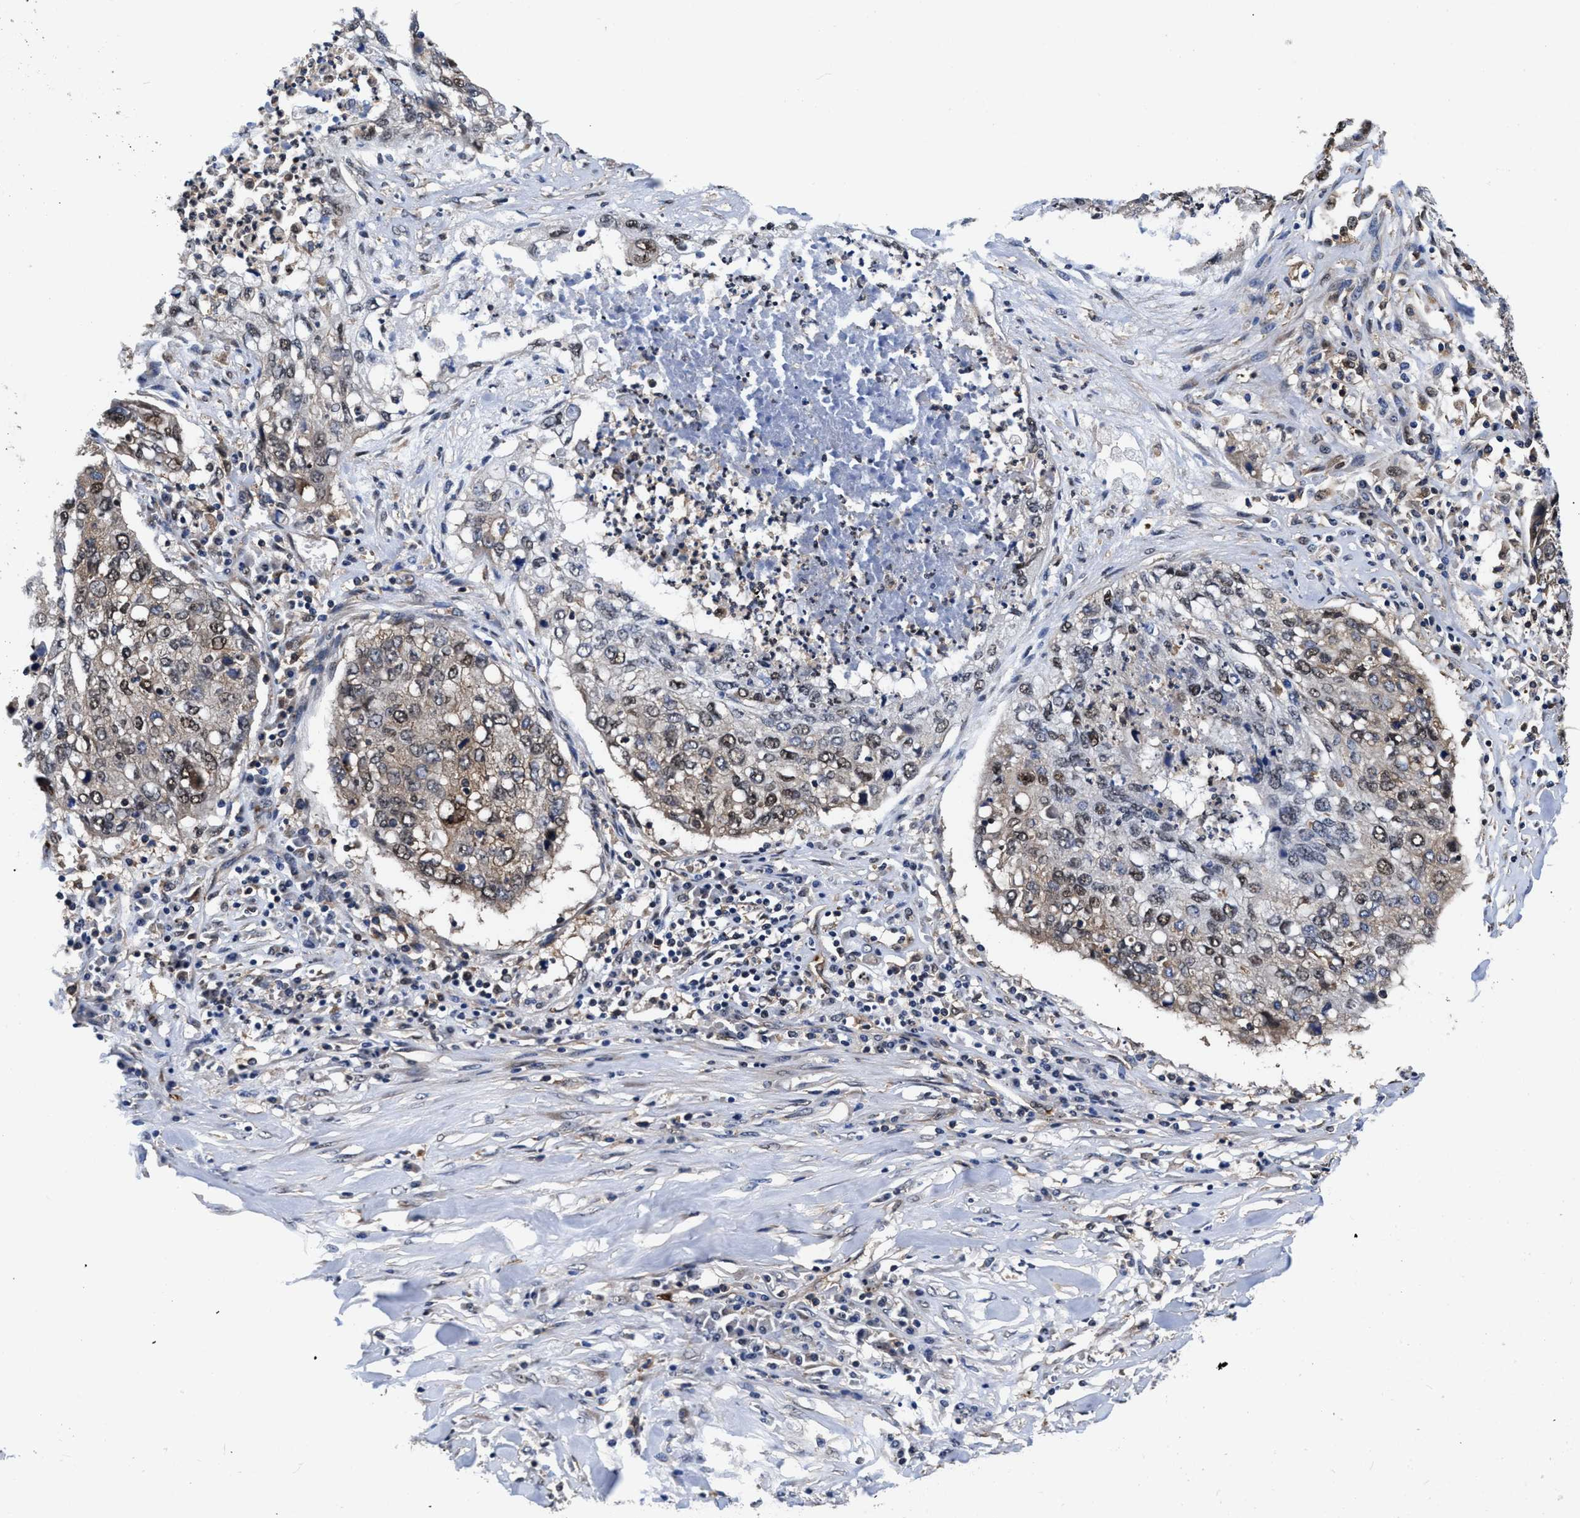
{"staining": {"intensity": "weak", "quantity": ">75%", "location": "cytoplasmic/membranous,nuclear"}, "tissue": "lung cancer", "cell_type": "Tumor cells", "image_type": "cancer", "snomed": [{"axis": "morphology", "description": "Squamous cell carcinoma, NOS"}, {"axis": "topography", "description": "Lung"}], "caption": "Squamous cell carcinoma (lung) was stained to show a protein in brown. There is low levels of weak cytoplasmic/membranous and nuclear expression in about >75% of tumor cells. The staining is performed using DAB brown chromogen to label protein expression. The nuclei are counter-stained blue using hematoxylin.", "gene": "ACLY", "patient": {"sex": "female", "age": 63}}